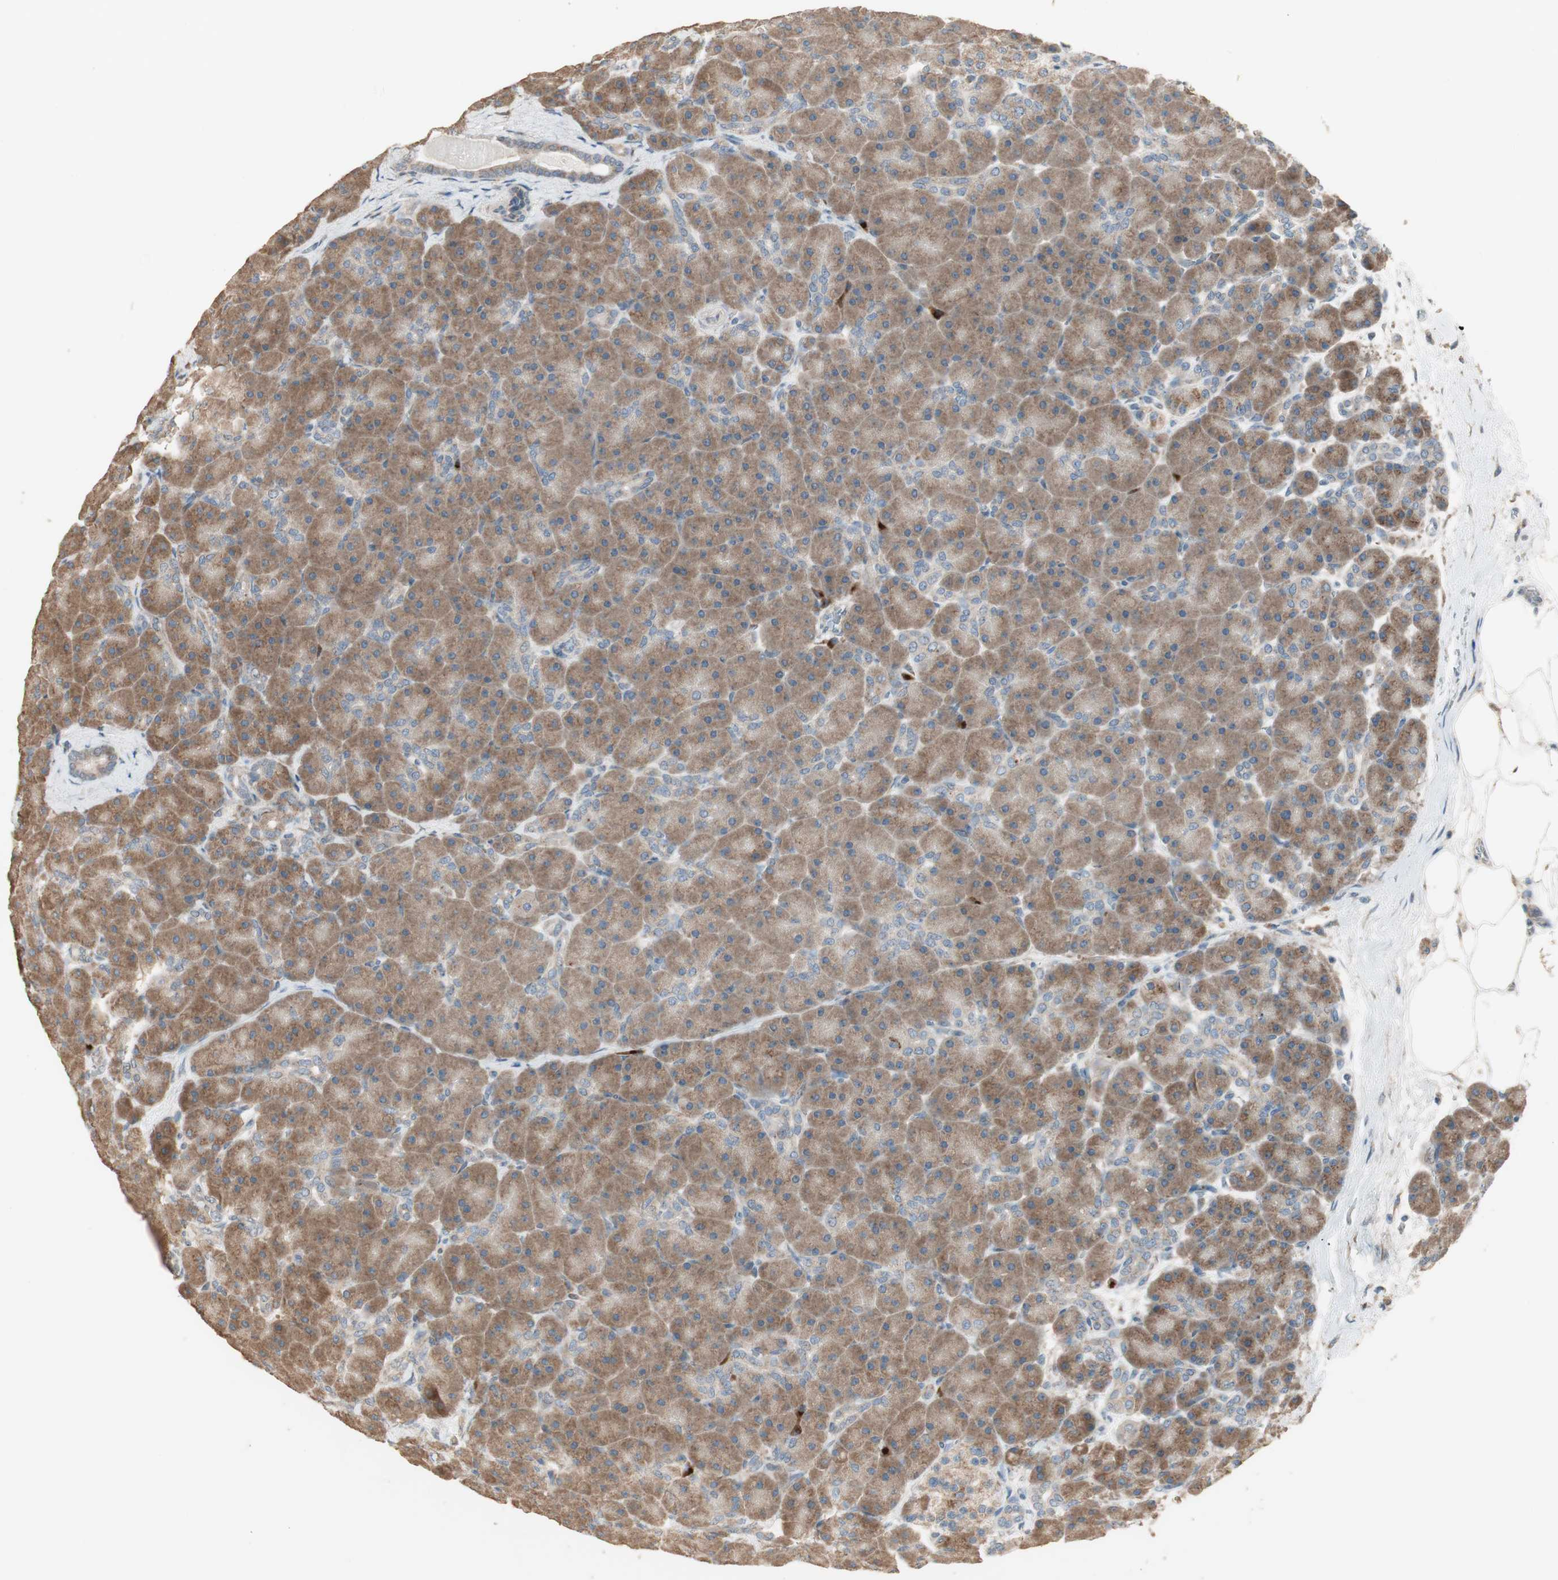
{"staining": {"intensity": "moderate", "quantity": ">75%", "location": "cytoplasmic/membranous"}, "tissue": "pancreas", "cell_type": "Exocrine glandular cells", "image_type": "normal", "snomed": [{"axis": "morphology", "description": "Normal tissue, NOS"}, {"axis": "topography", "description": "Pancreas"}], "caption": "The photomicrograph reveals immunohistochemical staining of normal pancreas. There is moderate cytoplasmic/membranous expression is identified in about >75% of exocrine glandular cells. The staining is performed using DAB (3,3'-diaminobenzidine) brown chromogen to label protein expression. The nuclei are counter-stained blue using hematoxylin.", "gene": "RARRES1", "patient": {"sex": "male", "age": 66}}